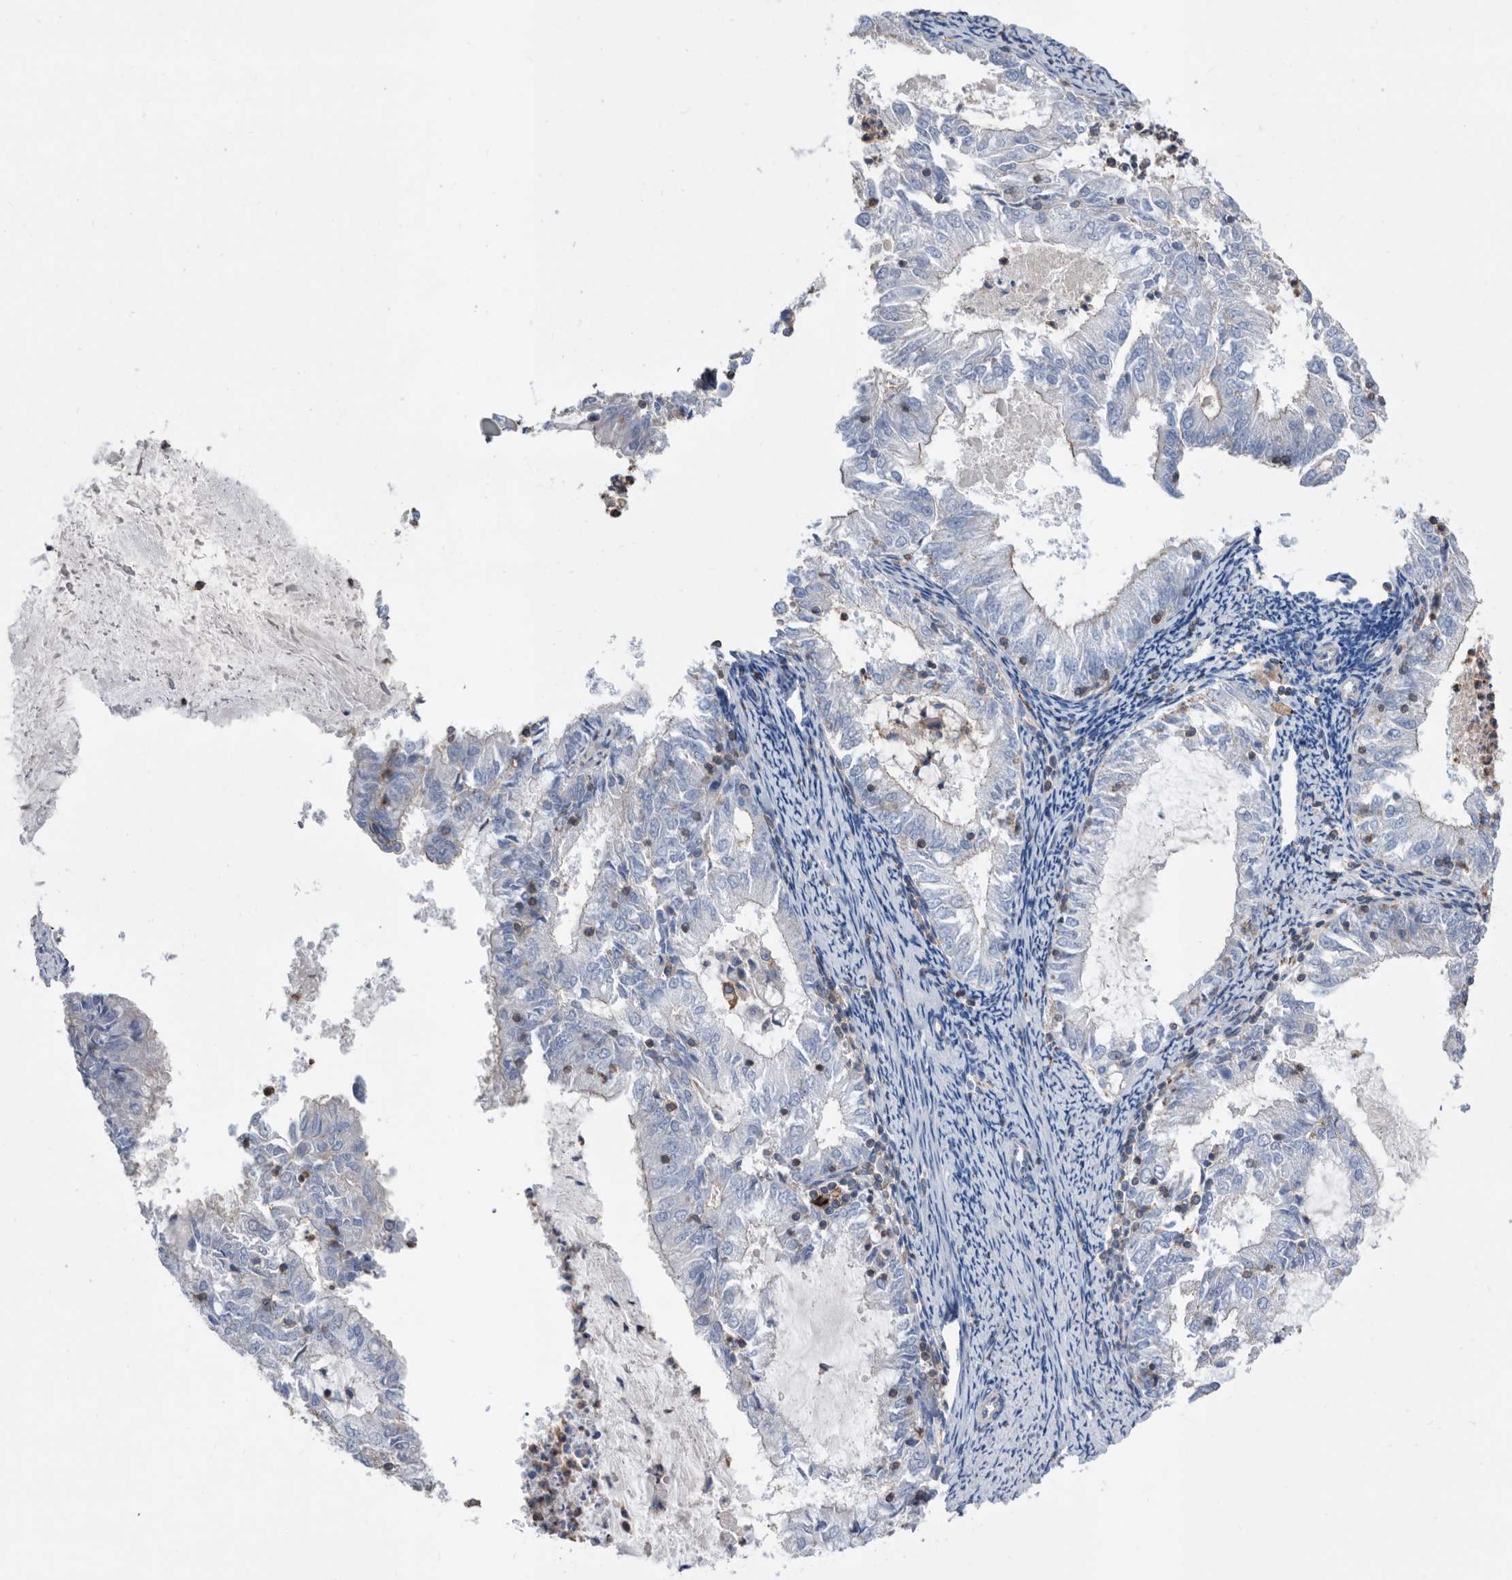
{"staining": {"intensity": "negative", "quantity": "none", "location": "none"}, "tissue": "endometrial cancer", "cell_type": "Tumor cells", "image_type": "cancer", "snomed": [{"axis": "morphology", "description": "Adenocarcinoma, NOS"}, {"axis": "topography", "description": "Endometrium"}], "caption": "Tumor cells show no significant staining in endometrial adenocarcinoma.", "gene": "MS4A4A", "patient": {"sex": "female", "age": 57}}